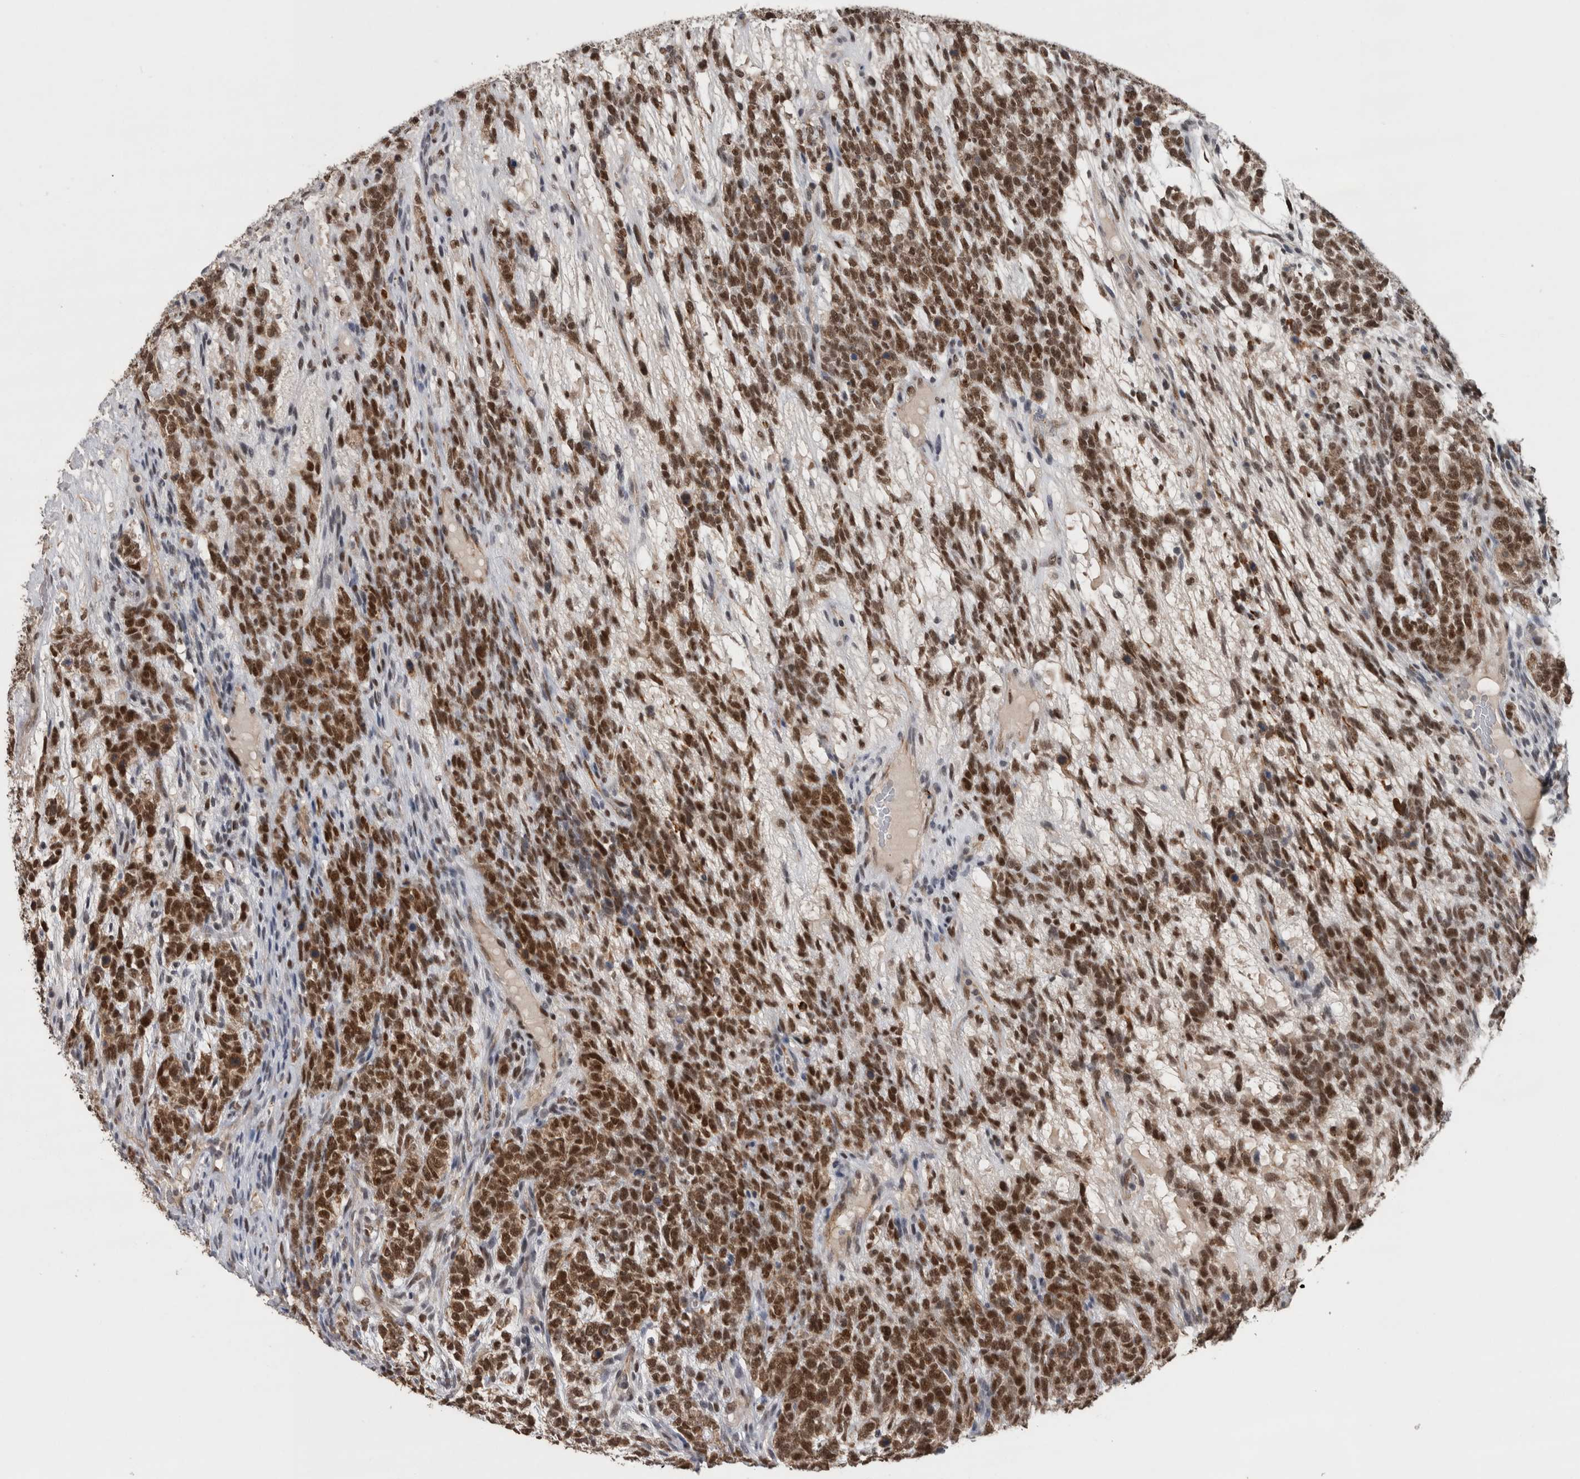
{"staining": {"intensity": "moderate", "quantity": ">75%", "location": "nuclear"}, "tissue": "testis cancer", "cell_type": "Tumor cells", "image_type": "cancer", "snomed": [{"axis": "morphology", "description": "Seminoma, NOS"}, {"axis": "morphology", "description": "Carcinoma, Embryonal, NOS"}, {"axis": "topography", "description": "Testis"}], "caption": "A brown stain shows moderate nuclear staining of a protein in human testis cancer (seminoma) tumor cells.", "gene": "POLD2", "patient": {"sex": "male", "age": 28}}